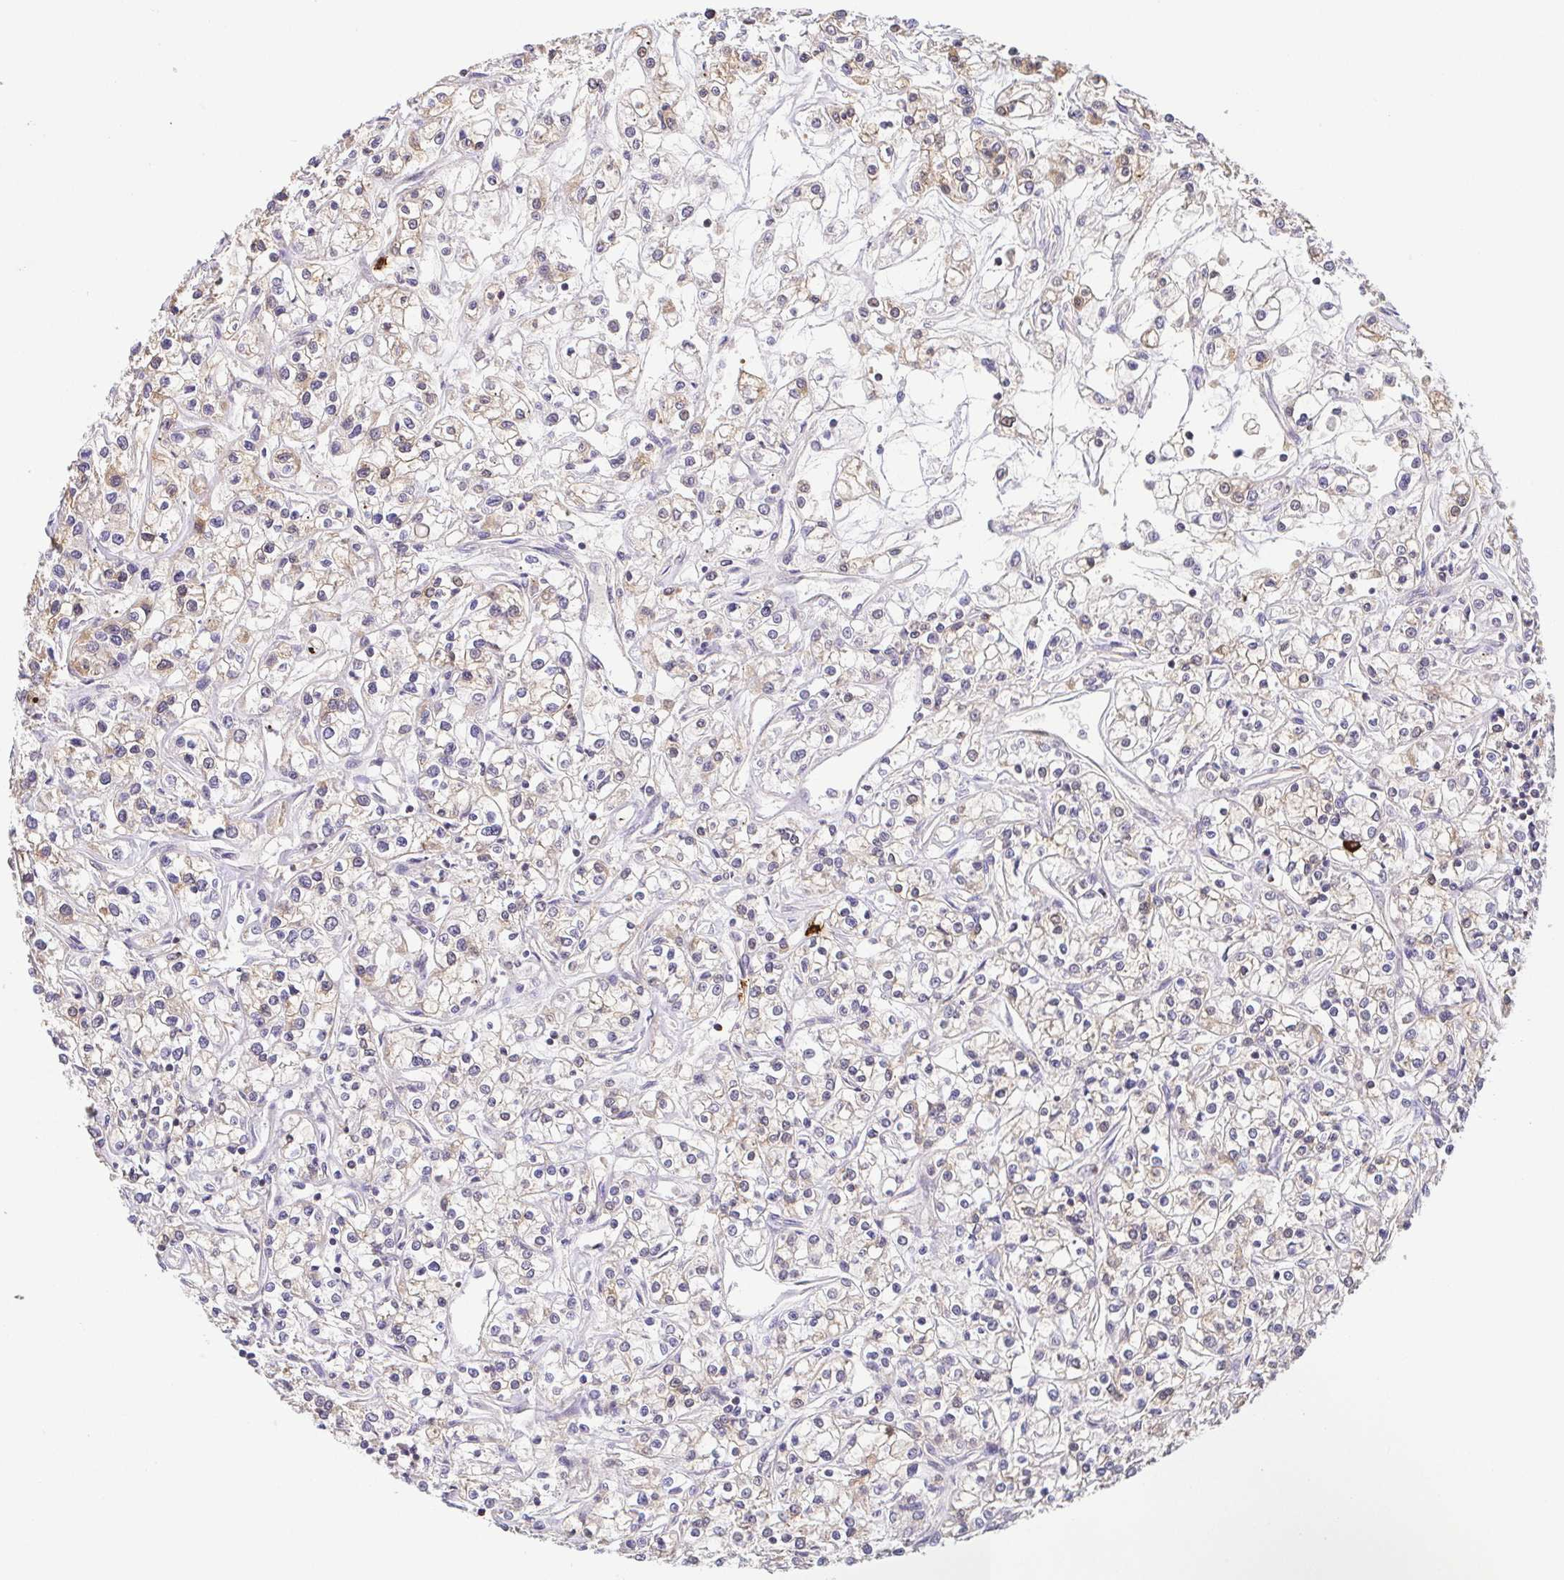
{"staining": {"intensity": "weak", "quantity": "<25%", "location": "cytoplasmic/membranous"}, "tissue": "renal cancer", "cell_type": "Tumor cells", "image_type": "cancer", "snomed": [{"axis": "morphology", "description": "Adenocarcinoma, NOS"}, {"axis": "topography", "description": "Kidney"}], "caption": "The histopathology image shows no staining of tumor cells in renal cancer.", "gene": "PREPL", "patient": {"sex": "female", "age": 59}}